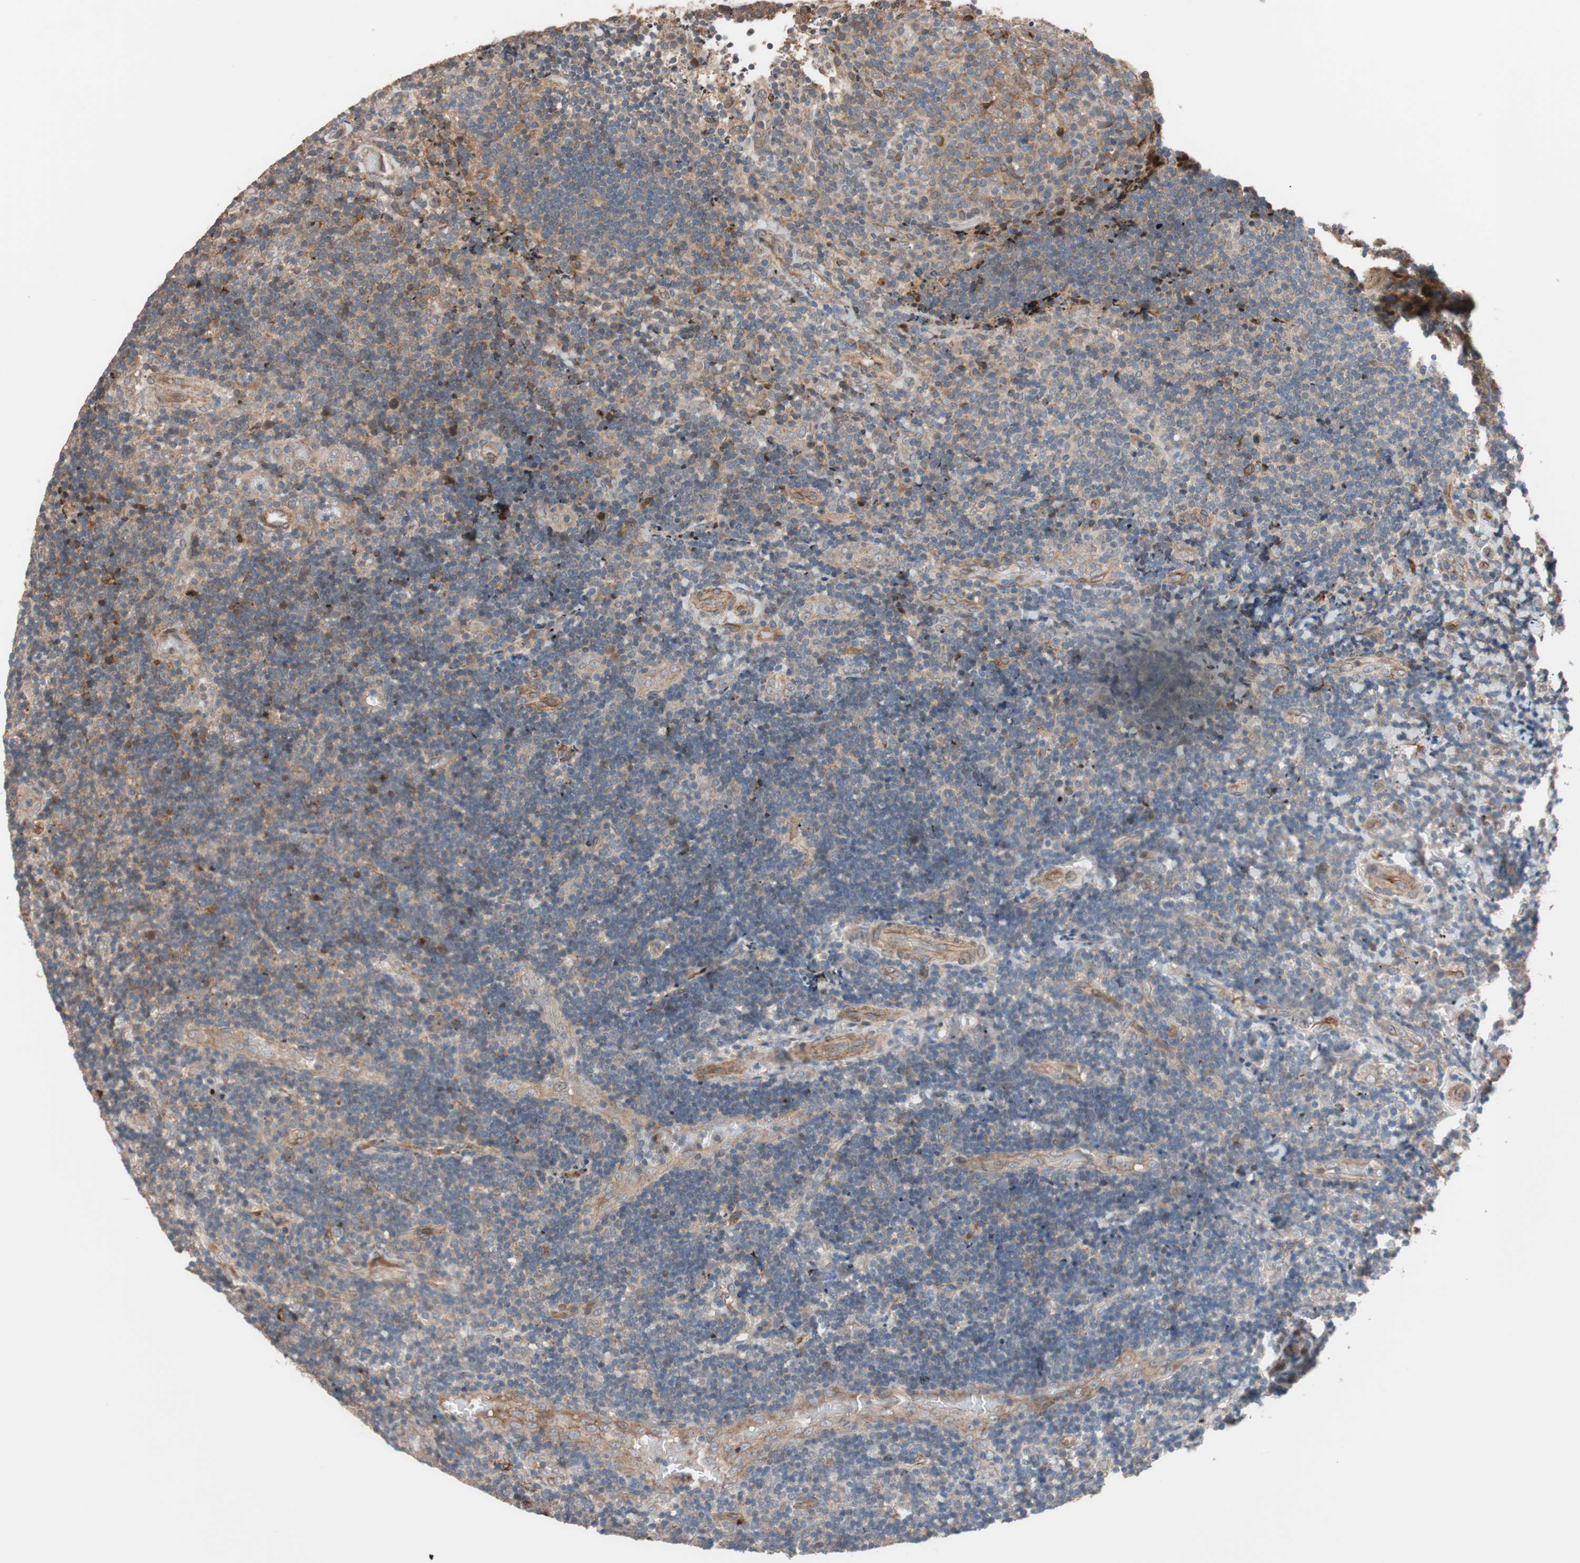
{"staining": {"intensity": "moderate", "quantity": ">75%", "location": "cytoplasmic/membranous"}, "tissue": "lymphoma", "cell_type": "Tumor cells", "image_type": "cancer", "snomed": [{"axis": "morphology", "description": "Malignant lymphoma, non-Hodgkin's type, High grade"}, {"axis": "topography", "description": "Tonsil"}], "caption": "DAB (3,3'-diaminobenzidine) immunohistochemical staining of human malignant lymphoma, non-Hodgkin's type (high-grade) displays moderate cytoplasmic/membranous protein staining in about >75% of tumor cells.", "gene": "SDC4", "patient": {"sex": "female", "age": 36}}